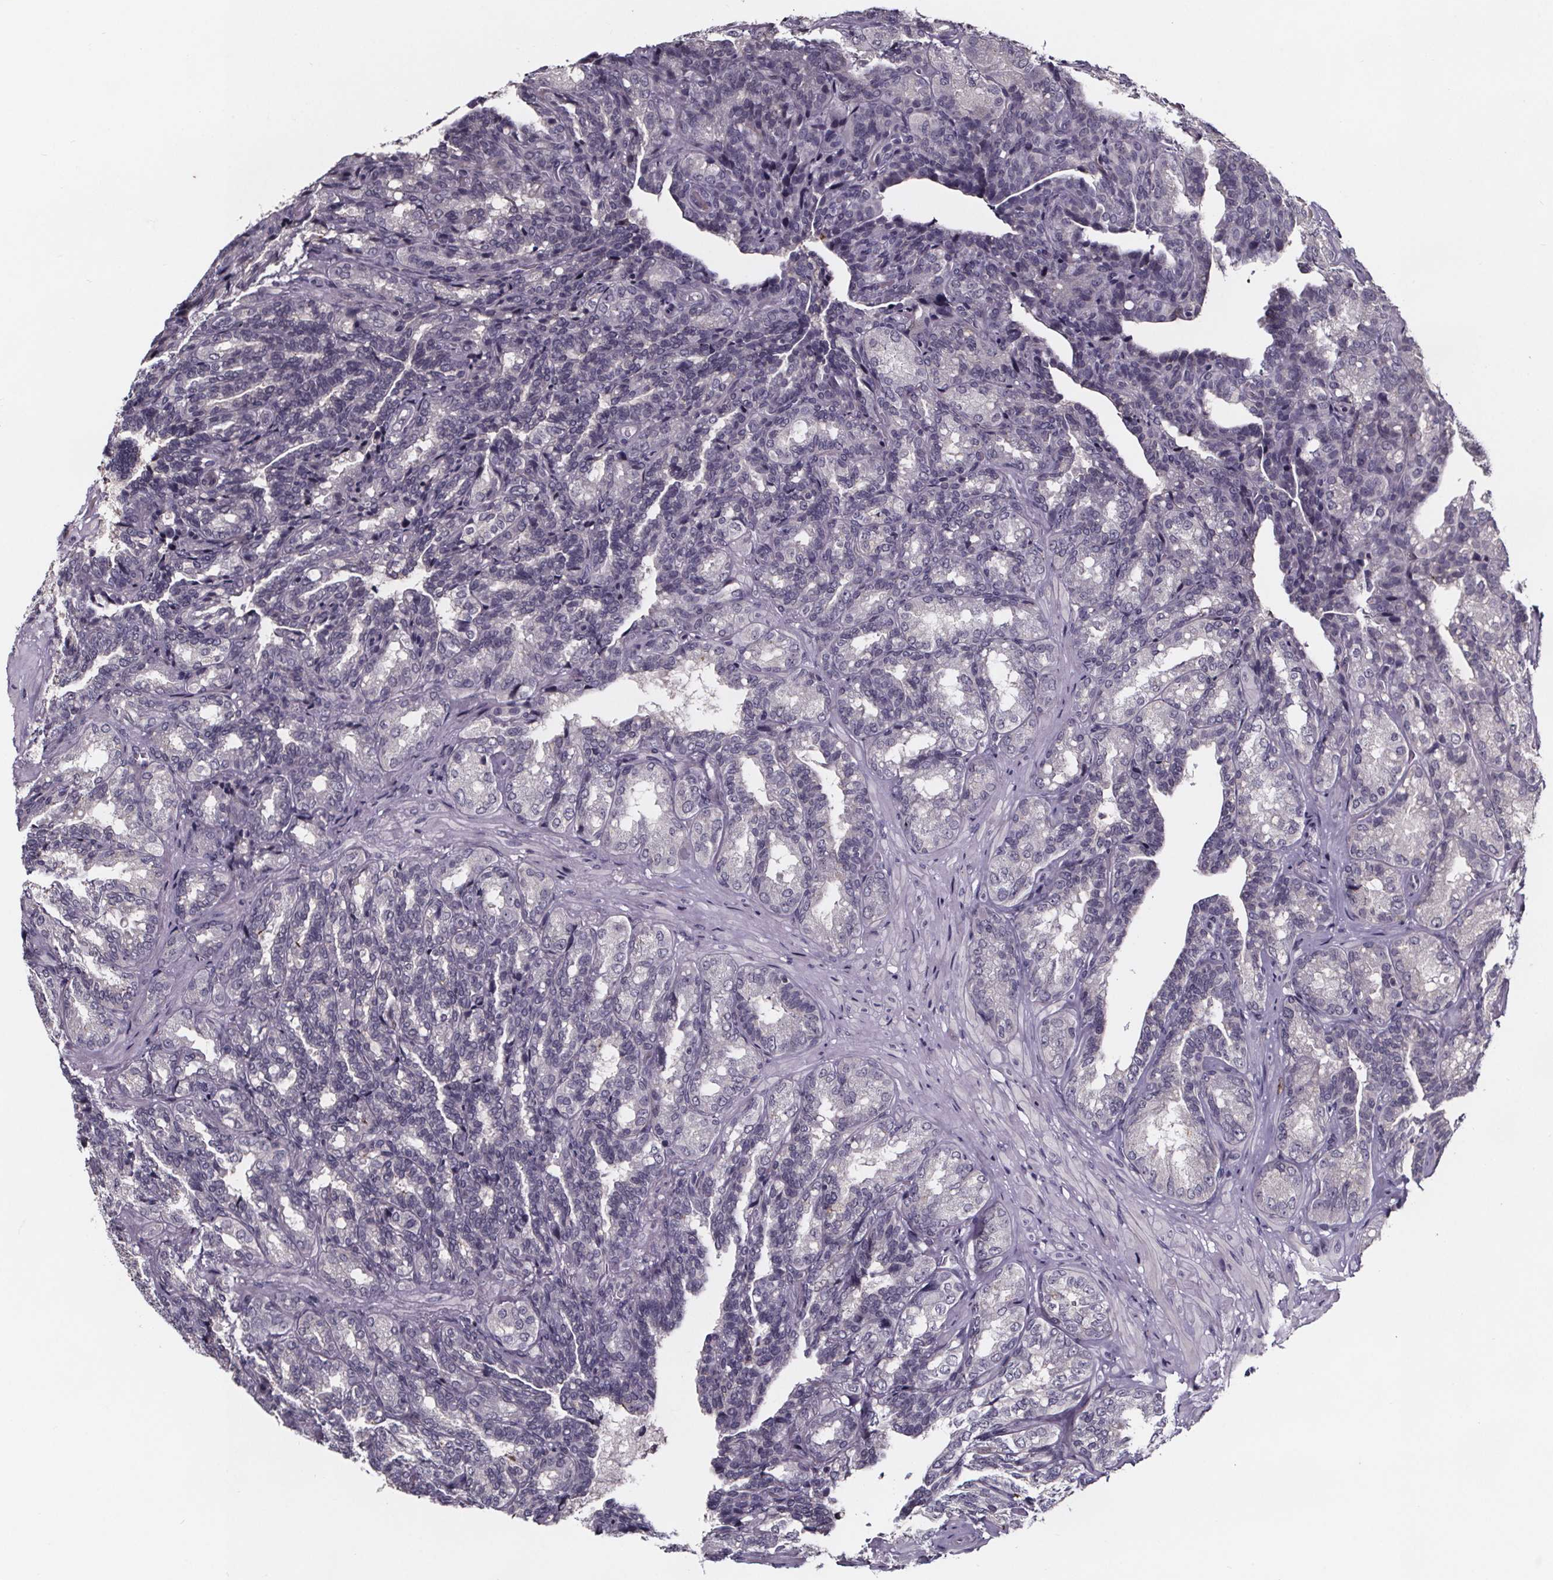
{"staining": {"intensity": "negative", "quantity": "none", "location": "none"}, "tissue": "seminal vesicle", "cell_type": "Glandular cells", "image_type": "normal", "snomed": [{"axis": "morphology", "description": "Normal tissue, NOS"}, {"axis": "topography", "description": "Seminal veicle"}], "caption": "DAB (3,3'-diaminobenzidine) immunohistochemical staining of benign seminal vesicle shows no significant positivity in glandular cells.", "gene": "NPHP4", "patient": {"sex": "male", "age": 68}}